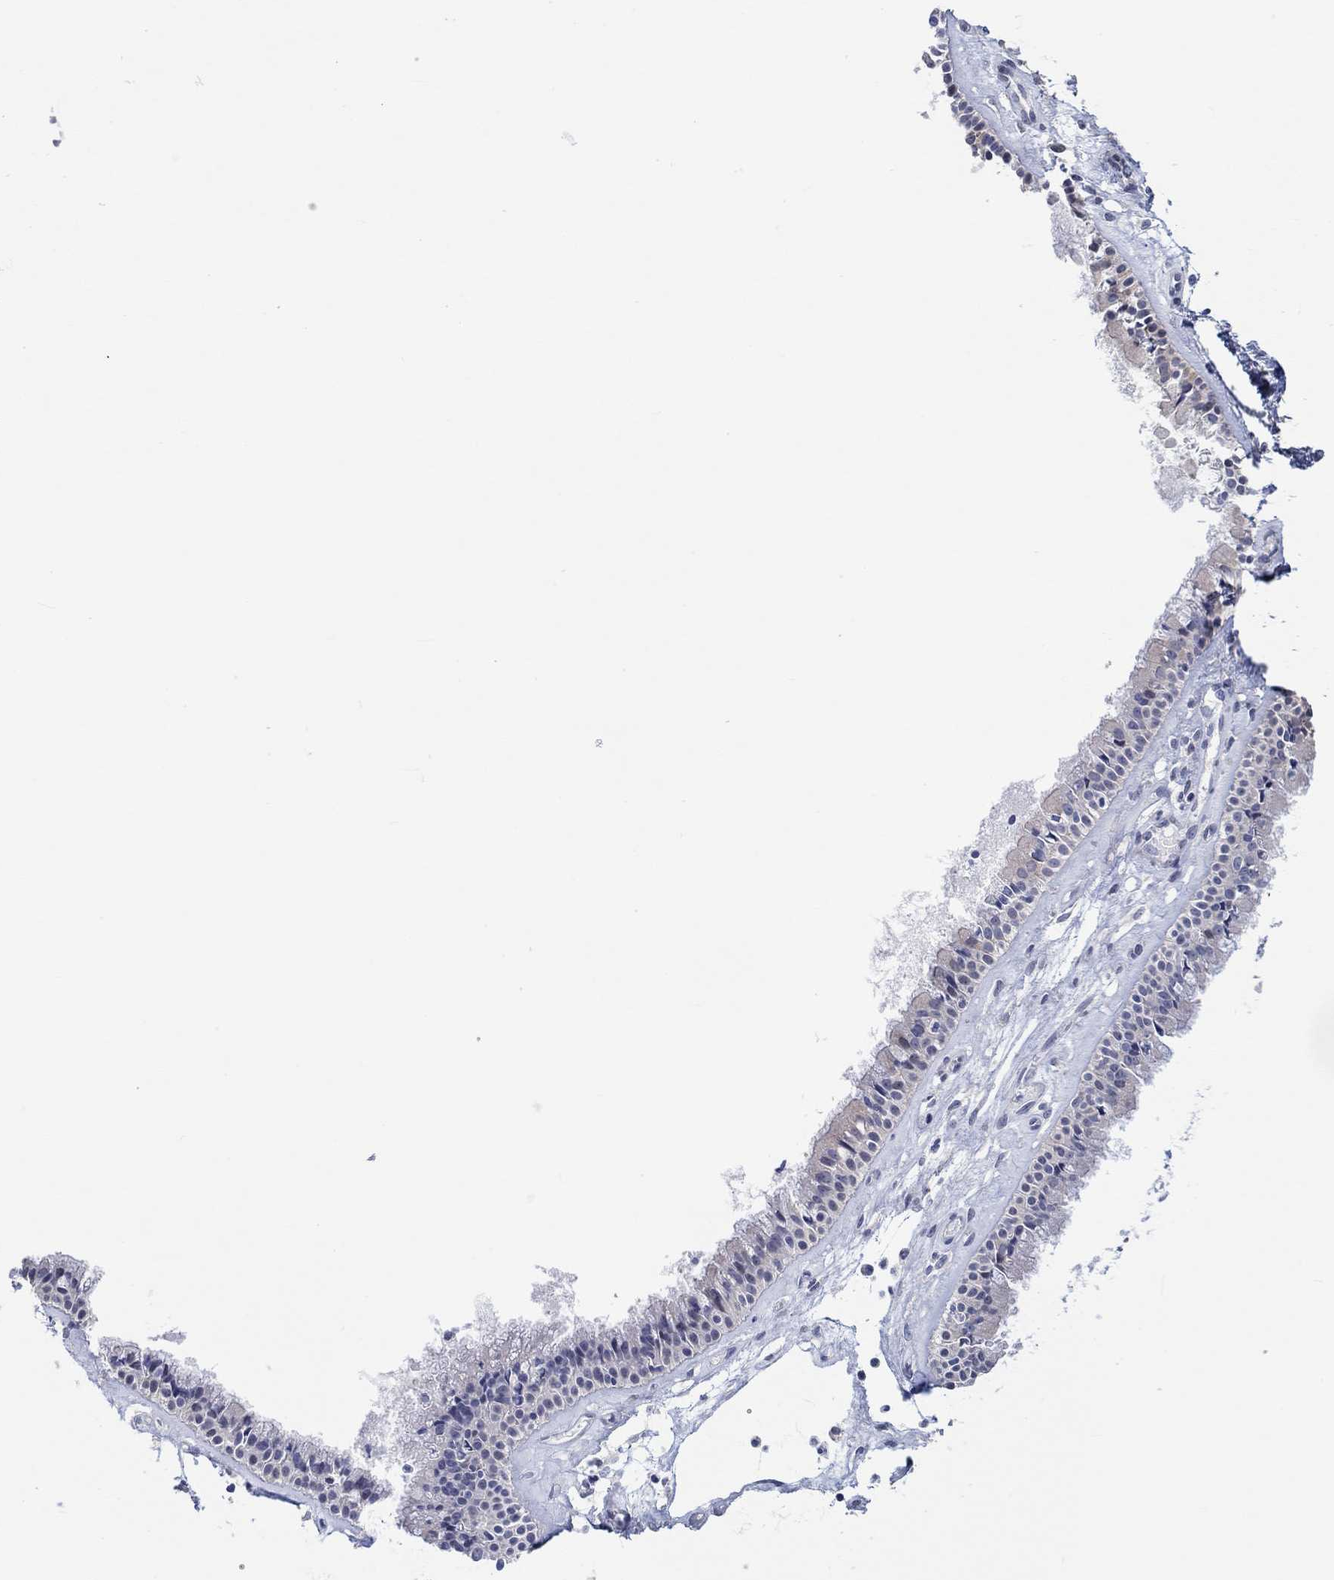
{"staining": {"intensity": "negative", "quantity": "none", "location": "none"}, "tissue": "nasopharynx", "cell_type": "Respiratory epithelial cells", "image_type": "normal", "snomed": [{"axis": "morphology", "description": "Normal tissue, NOS"}, {"axis": "topography", "description": "Nasopharynx"}], "caption": "Immunohistochemical staining of benign nasopharynx shows no significant staining in respiratory epithelial cells.", "gene": "PNMA5", "patient": {"sex": "female", "age": 47}}